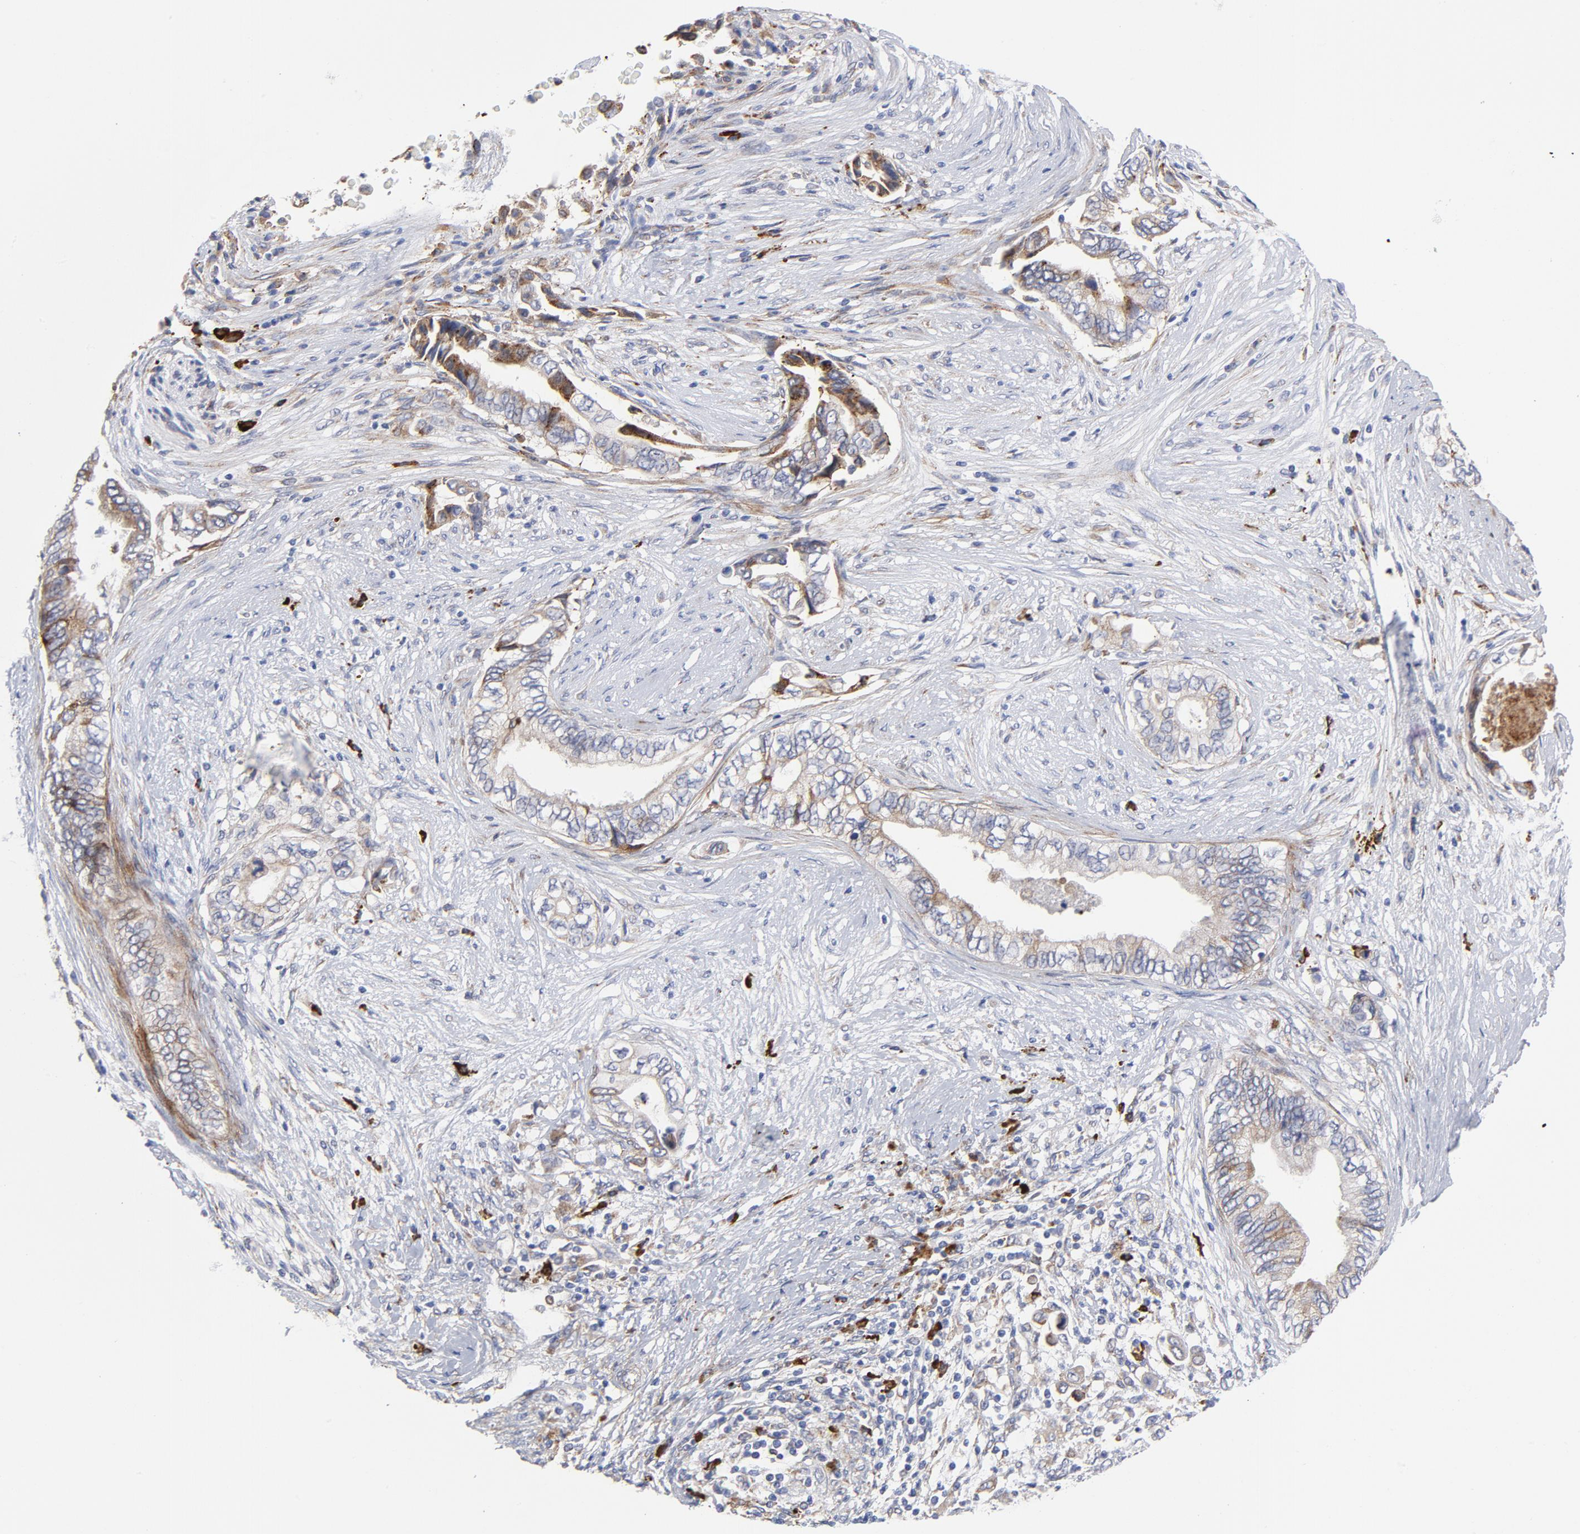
{"staining": {"intensity": "moderate", "quantity": "<25%", "location": "cytoplasmic/membranous"}, "tissue": "pancreatic cancer", "cell_type": "Tumor cells", "image_type": "cancer", "snomed": [{"axis": "morphology", "description": "Adenocarcinoma, NOS"}, {"axis": "topography", "description": "Pancreas"}], "caption": "Human pancreatic cancer stained for a protein (brown) reveals moderate cytoplasmic/membranous positive expression in approximately <25% of tumor cells.", "gene": "RAPGEF3", "patient": {"sex": "female", "age": 66}}